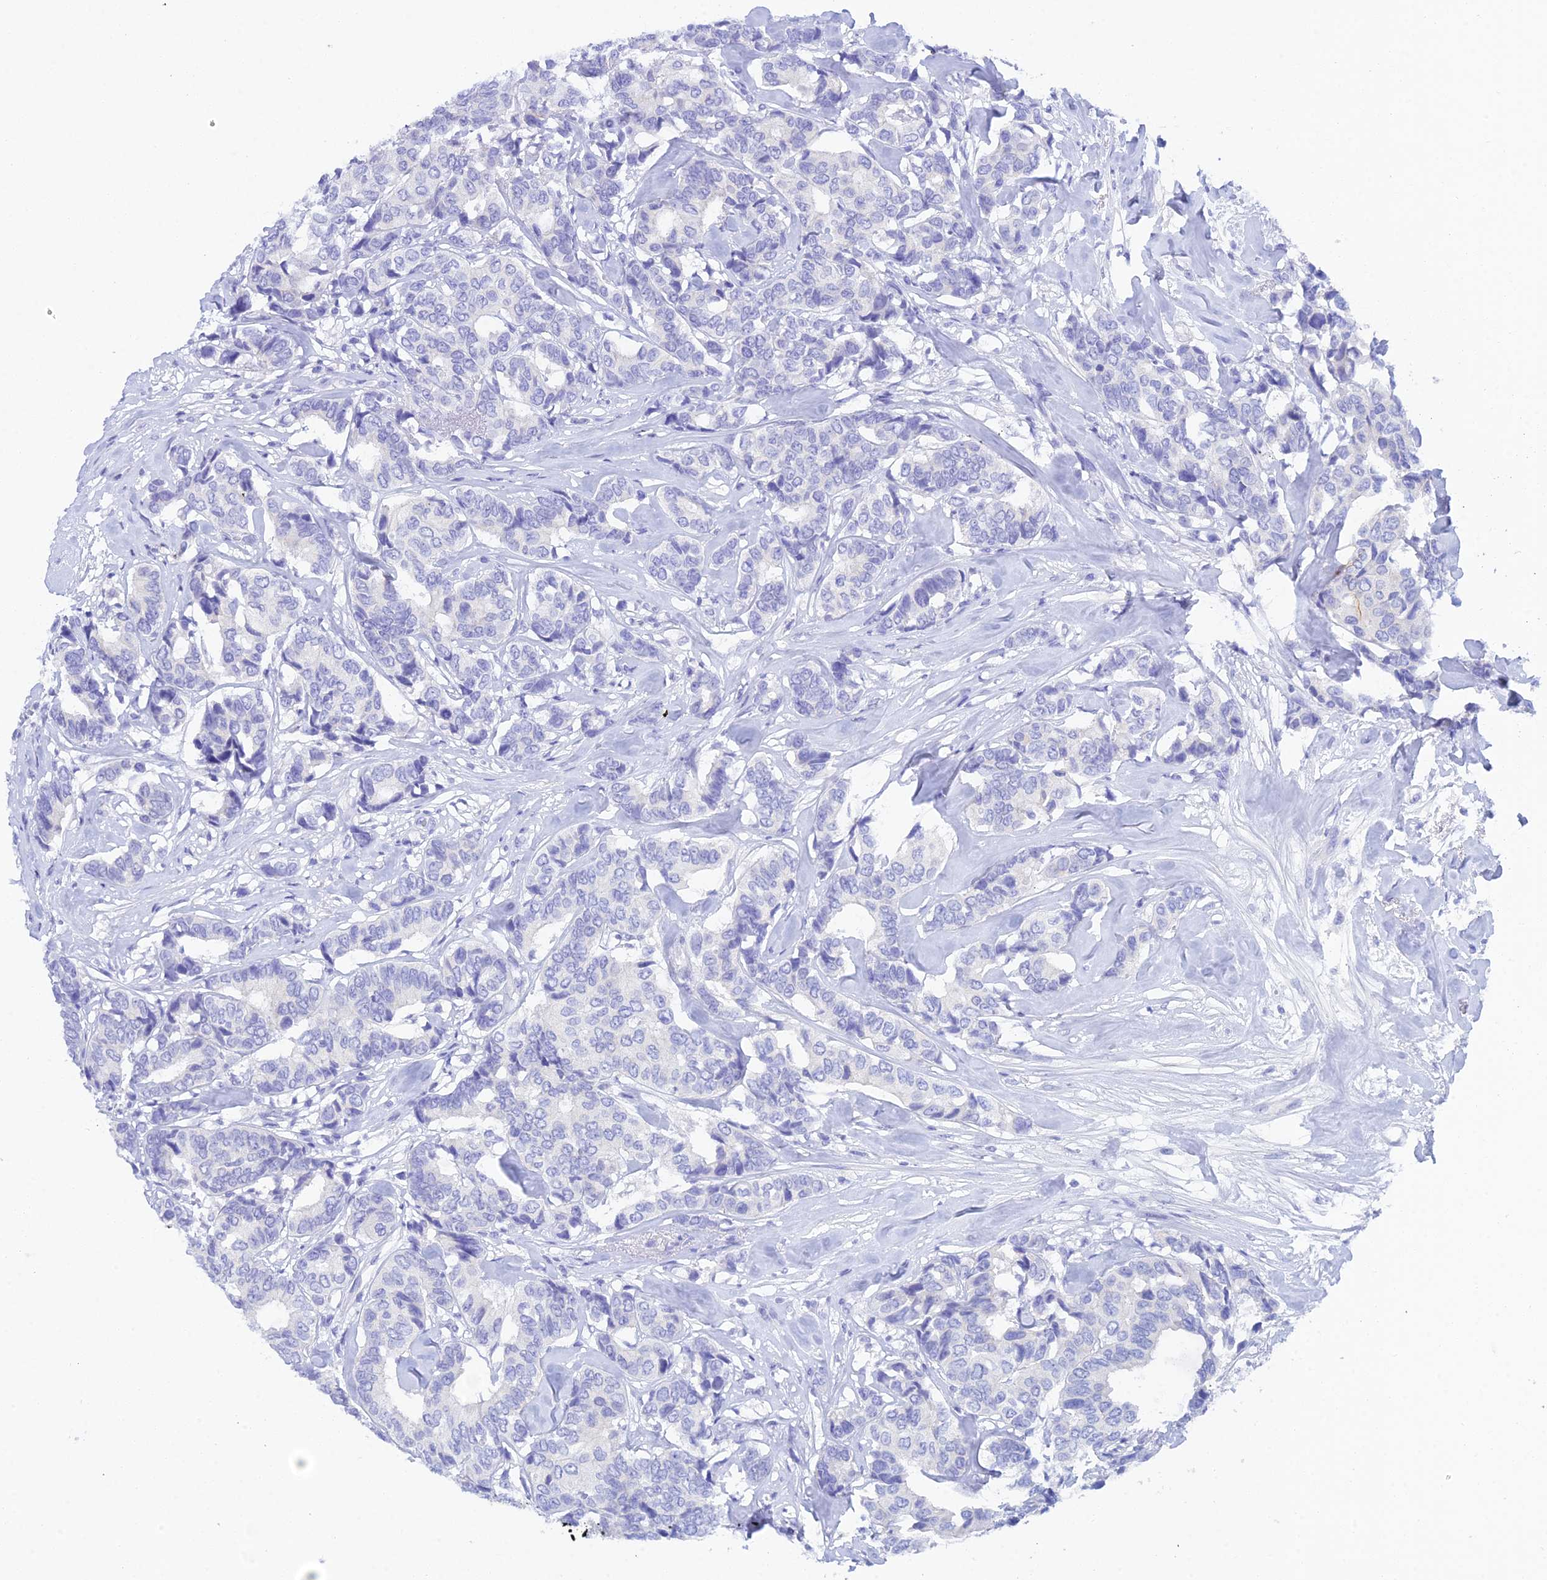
{"staining": {"intensity": "negative", "quantity": "none", "location": "none"}, "tissue": "breast cancer", "cell_type": "Tumor cells", "image_type": "cancer", "snomed": [{"axis": "morphology", "description": "Duct carcinoma"}, {"axis": "topography", "description": "Breast"}], "caption": "High power microscopy photomicrograph of an immunohistochemistry (IHC) image of intraductal carcinoma (breast), revealing no significant staining in tumor cells.", "gene": "REG1A", "patient": {"sex": "female", "age": 87}}